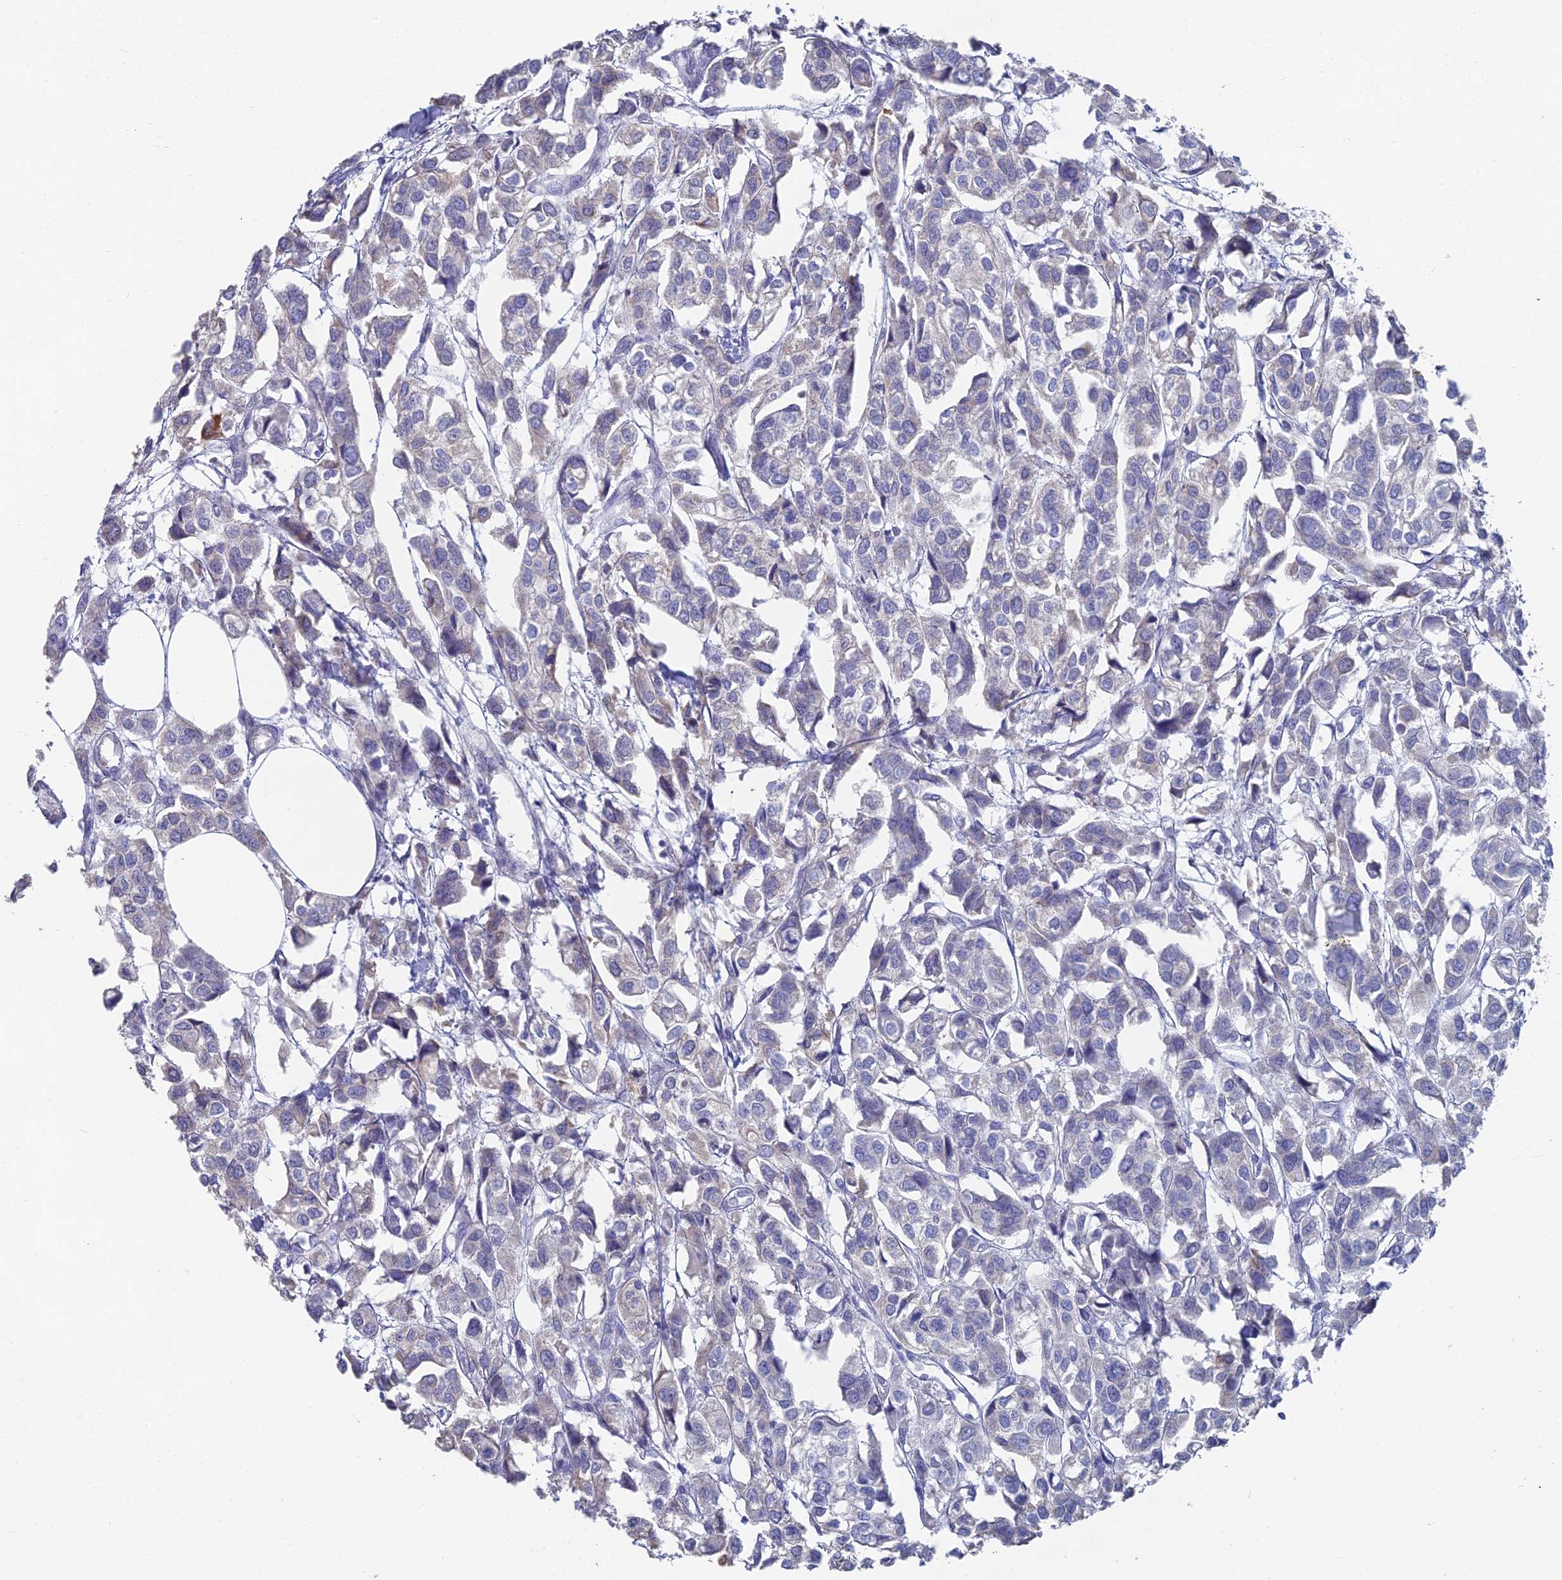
{"staining": {"intensity": "negative", "quantity": "none", "location": "none"}, "tissue": "urothelial cancer", "cell_type": "Tumor cells", "image_type": "cancer", "snomed": [{"axis": "morphology", "description": "Urothelial carcinoma, High grade"}, {"axis": "topography", "description": "Urinary bladder"}], "caption": "Immunohistochemical staining of human high-grade urothelial carcinoma displays no significant positivity in tumor cells.", "gene": "TNNT3", "patient": {"sex": "male", "age": 67}}